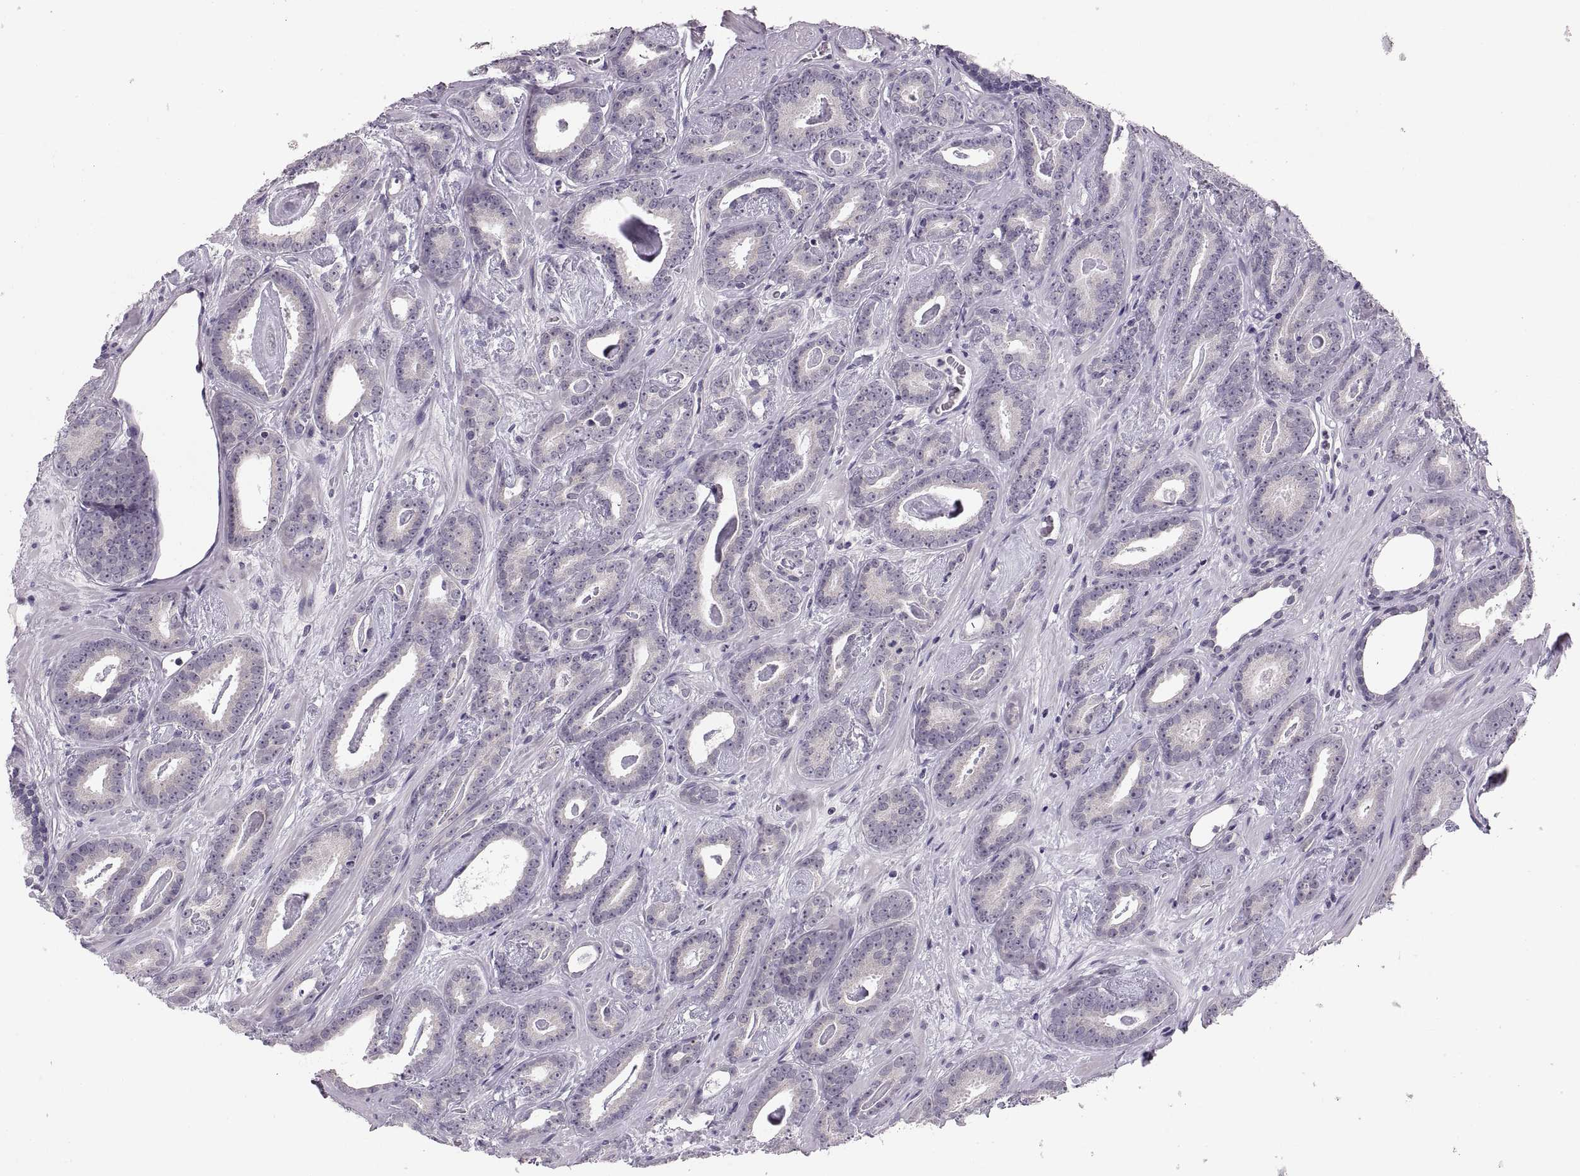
{"staining": {"intensity": "negative", "quantity": "none", "location": "none"}, "tissue": "prostate cancer", "cell_type": "Tumor cells", "image_type": "cancer", "snomed": [{"axis": "morphology", "description": "Adenocarcinoma, Medium grade"}, {"axis": "topography", "description": "Prostate and seminal vesicle, NOS"}, {"axis": "topography", "description": "Prostate"}], "caption": "The histopathology image displays no staining of tumor cells in prostate cancer.", "gene": "ADH6", "patient": {"sex": "male", "age": 54}}